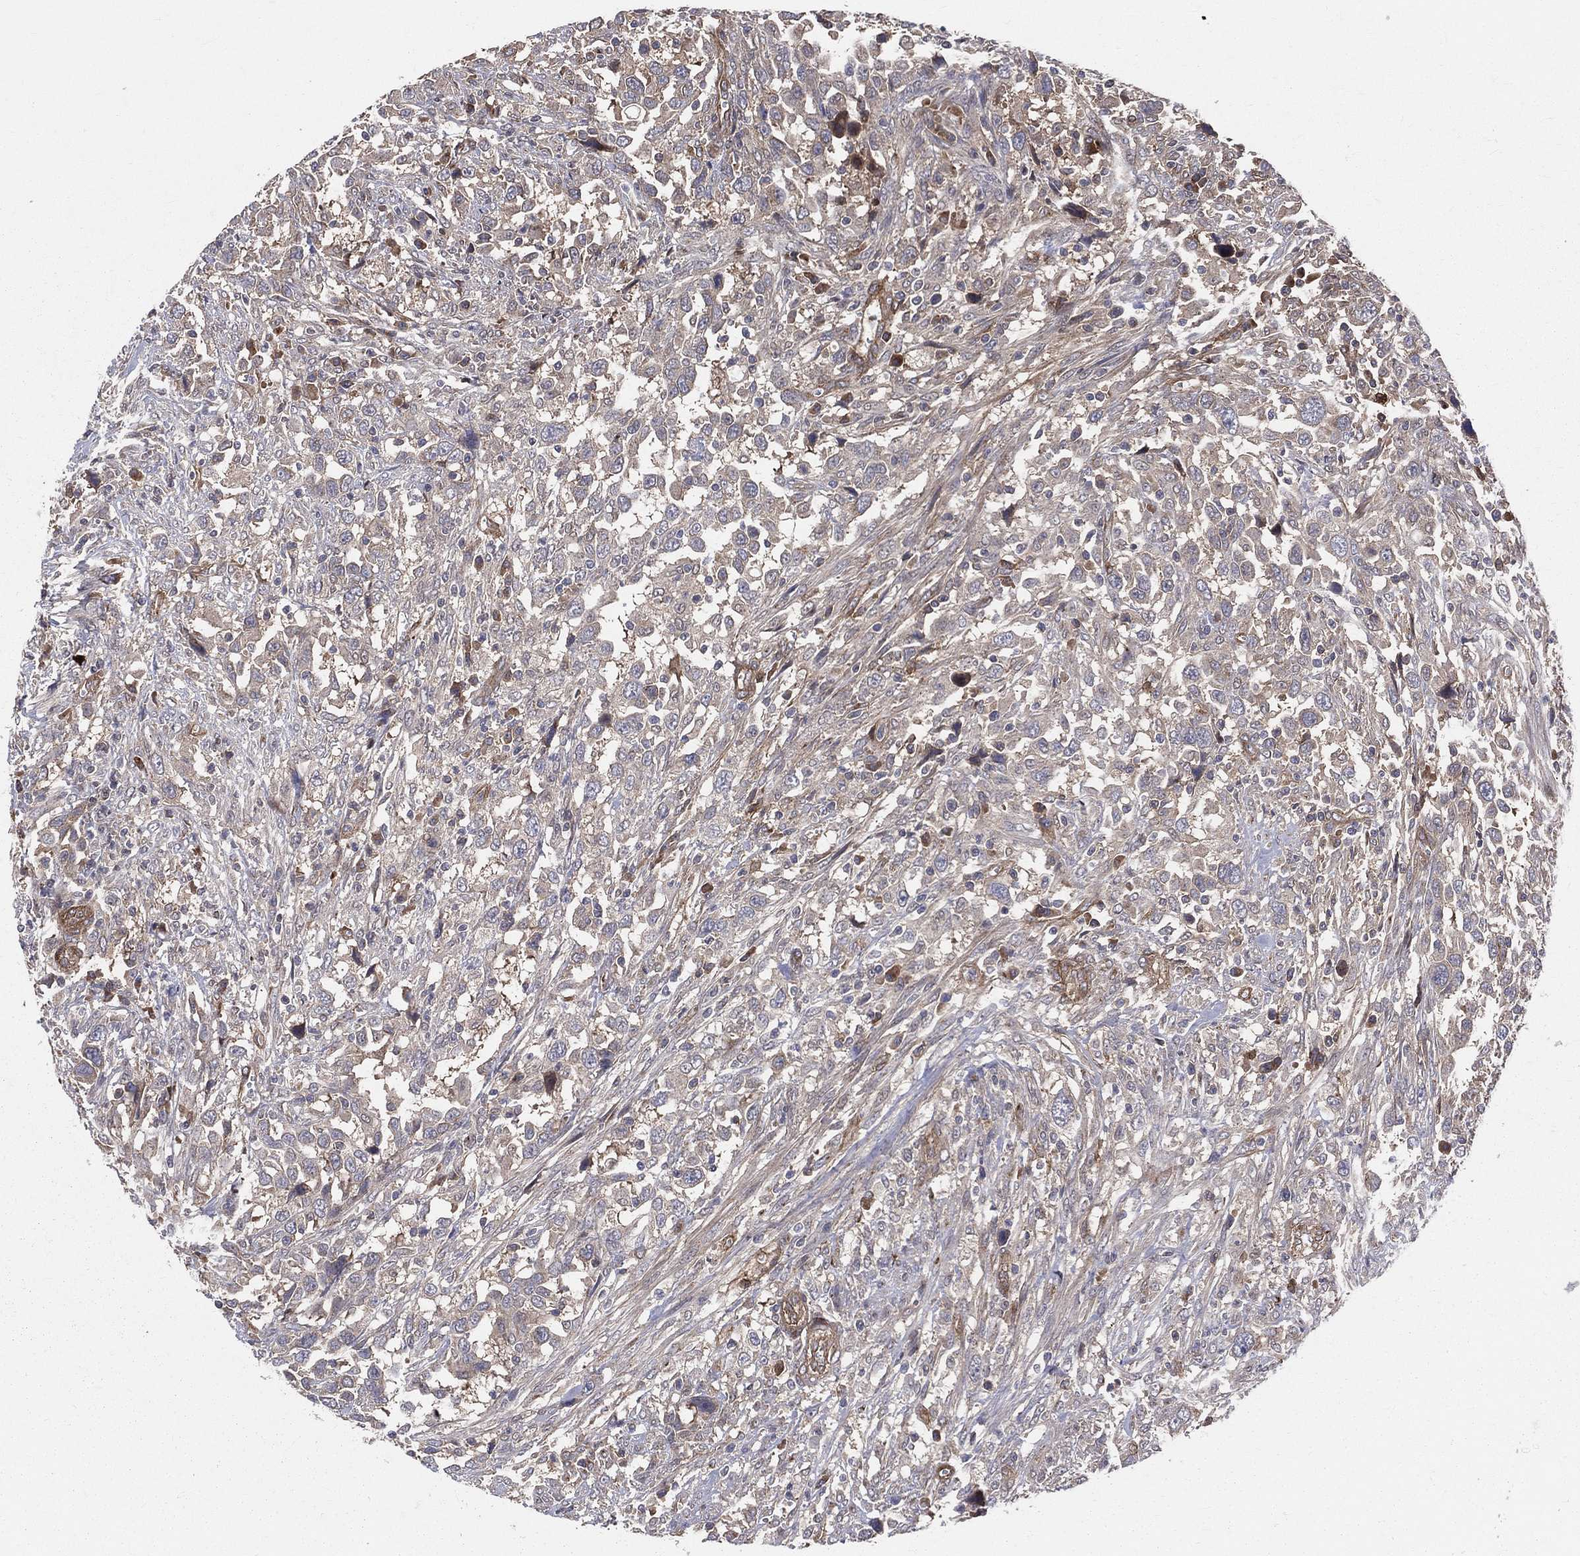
{"staining": {"intensity": "negative", "quantity": "none", "location": "none"}, "tissue": "urothelial cancer", "cell_type": "Tumor cells", "image_type": "cancer", "snomed": [{"axis": "morphology", "description": "Urothelial carcinoma, NOS"}, {"axis": "morphology", "description": "Urothelial carcinoma, High grade"}, {"axis": "topography", "description": "Urinary bladder"}], "caption": "Tumor cells are negative for protein expression in human transitional cell carcinoma. (IHC, brightfield microscopy, high magnification).", "gene": "ENTPD1", "patient": {"sex": "female", "age": 64}}